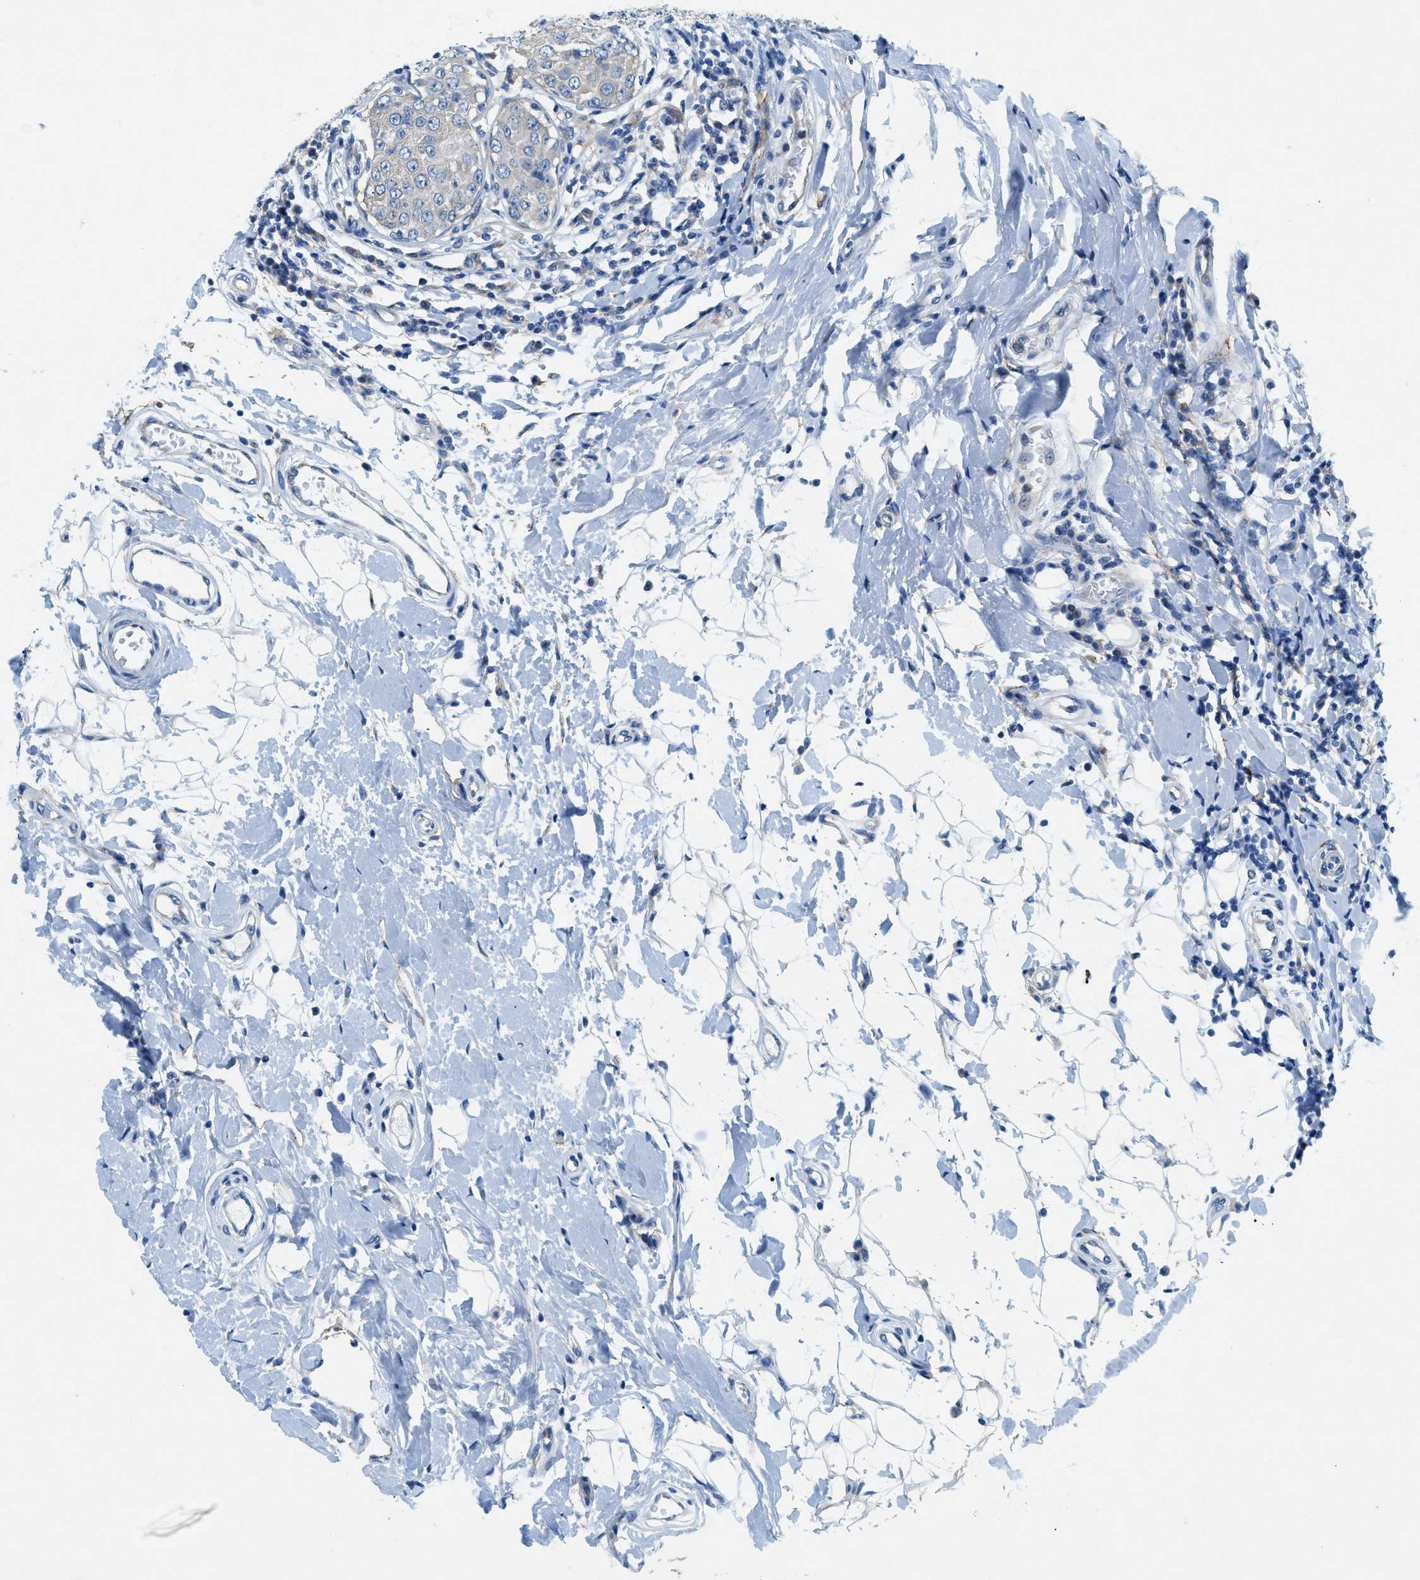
{"staining": {"intensity": "negative", "quantity": "none", "location": "none"}, "tissue": "breast cancer", "cell_type": "Tumor cells", "image_type": "cancer", "snomed": [{"axis": "morphology", "description": "Duct carcinoma"}, {"axis": "topography", "description": "Breast"}], "caption": "A photomicrograph of breast infiltrating ductal carcinoma stained for a protein demonstrates no brown staining in tumor cells.", "gene": "ZDHHC13", "patient": {"sex": "female", "age": 27}}